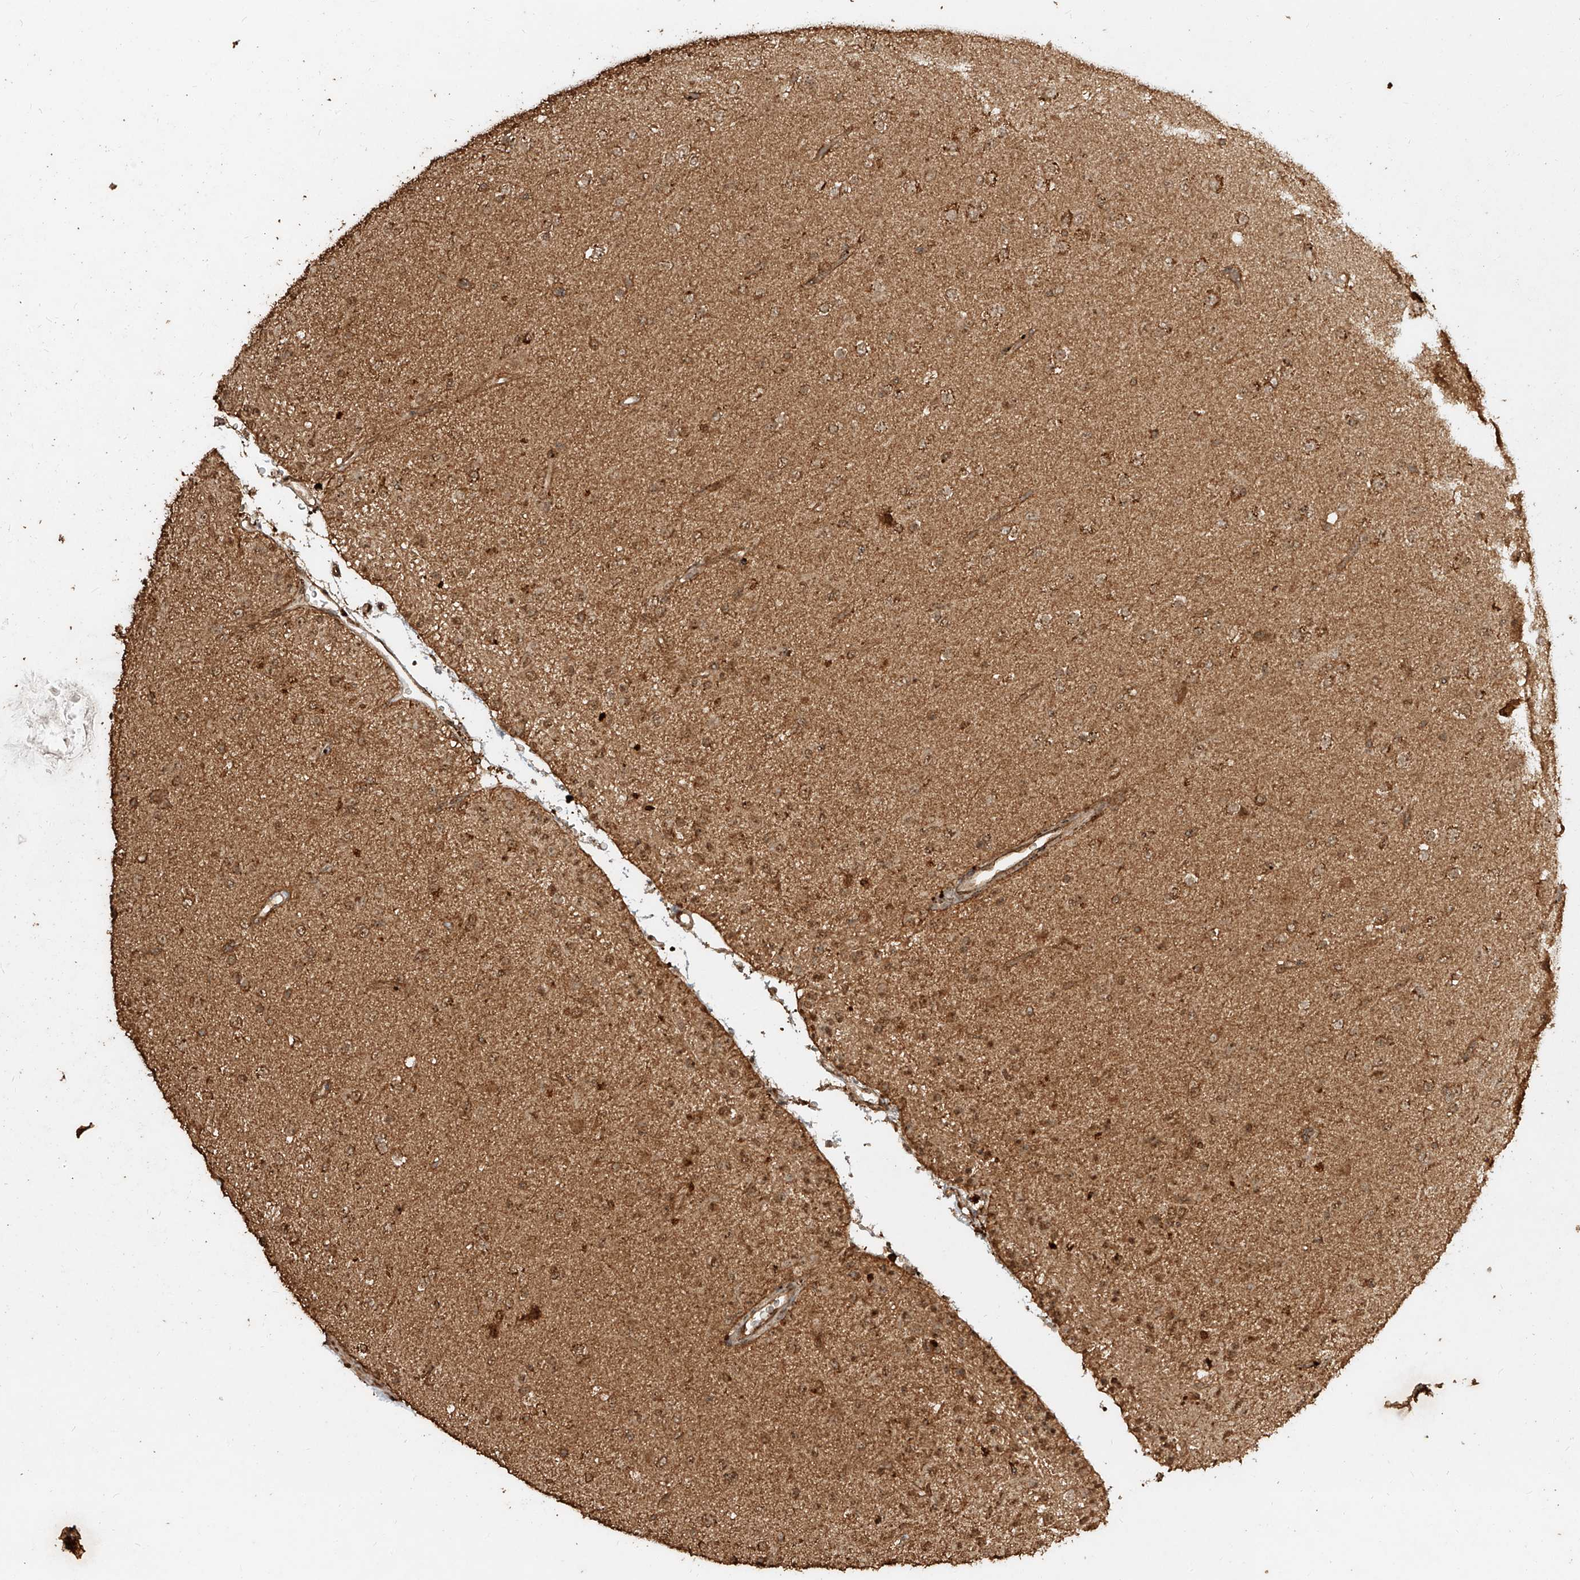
{"staining": {"intensity": "moderate", "quantity": "25%-75%", "location": "cytoplasmic/membranous"}, "tissue": "glioma", "cell_type": "Tumor cells", "image_type": "cancer", "snomed": [{"axis": "morphology", "description": "Glioma, malignant, Low grade"}, {"axis": "topography", "description": "Brain"}], "caption": "DAB immunohistochemical staining of malignant glioma (low-grade) demonstrates moderate cytoplasmic/membranous protein staining in approximately 25%-75% of tumor cells.", "gene": "ZNF660", "patient": {"sex": "male", "age": 65}}